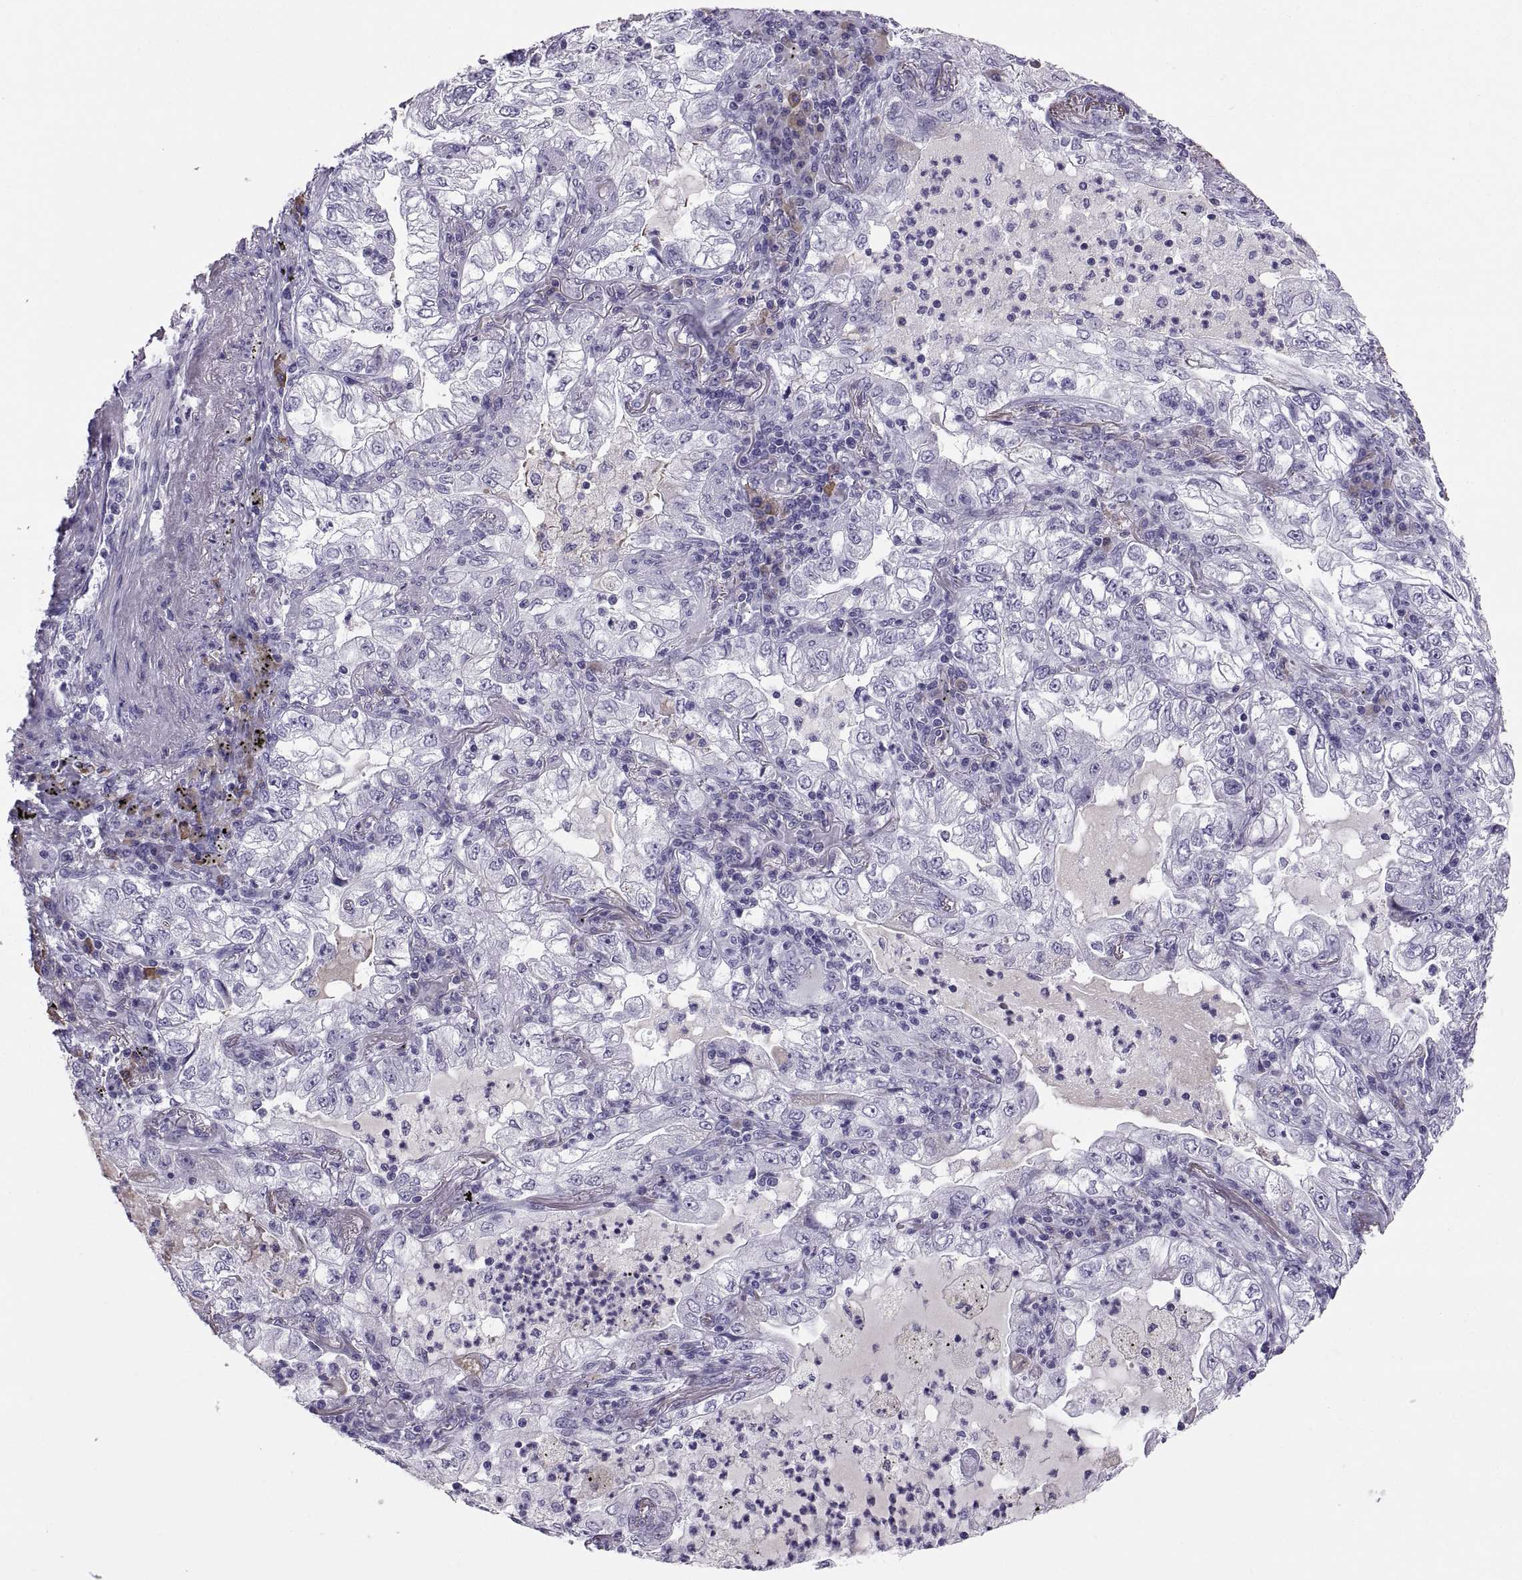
{"staining": {"intensity": "negative", "quantity": "none", "location": "none"}, "tissue": "lung cancer", "cell_type": "Tumor cells", "image_type": "cancer", "snomed": [{"axis": "morphology", "description": "Adenocarcinoma, NOS"}, {"axis": "topography", "description": "Lung"}], "caption": "The image displays no significant positivity in tumor cells of lung adenocarcinoma.", "gene": "CT47A10", "patient": {"sex": "female", "age": 73}}